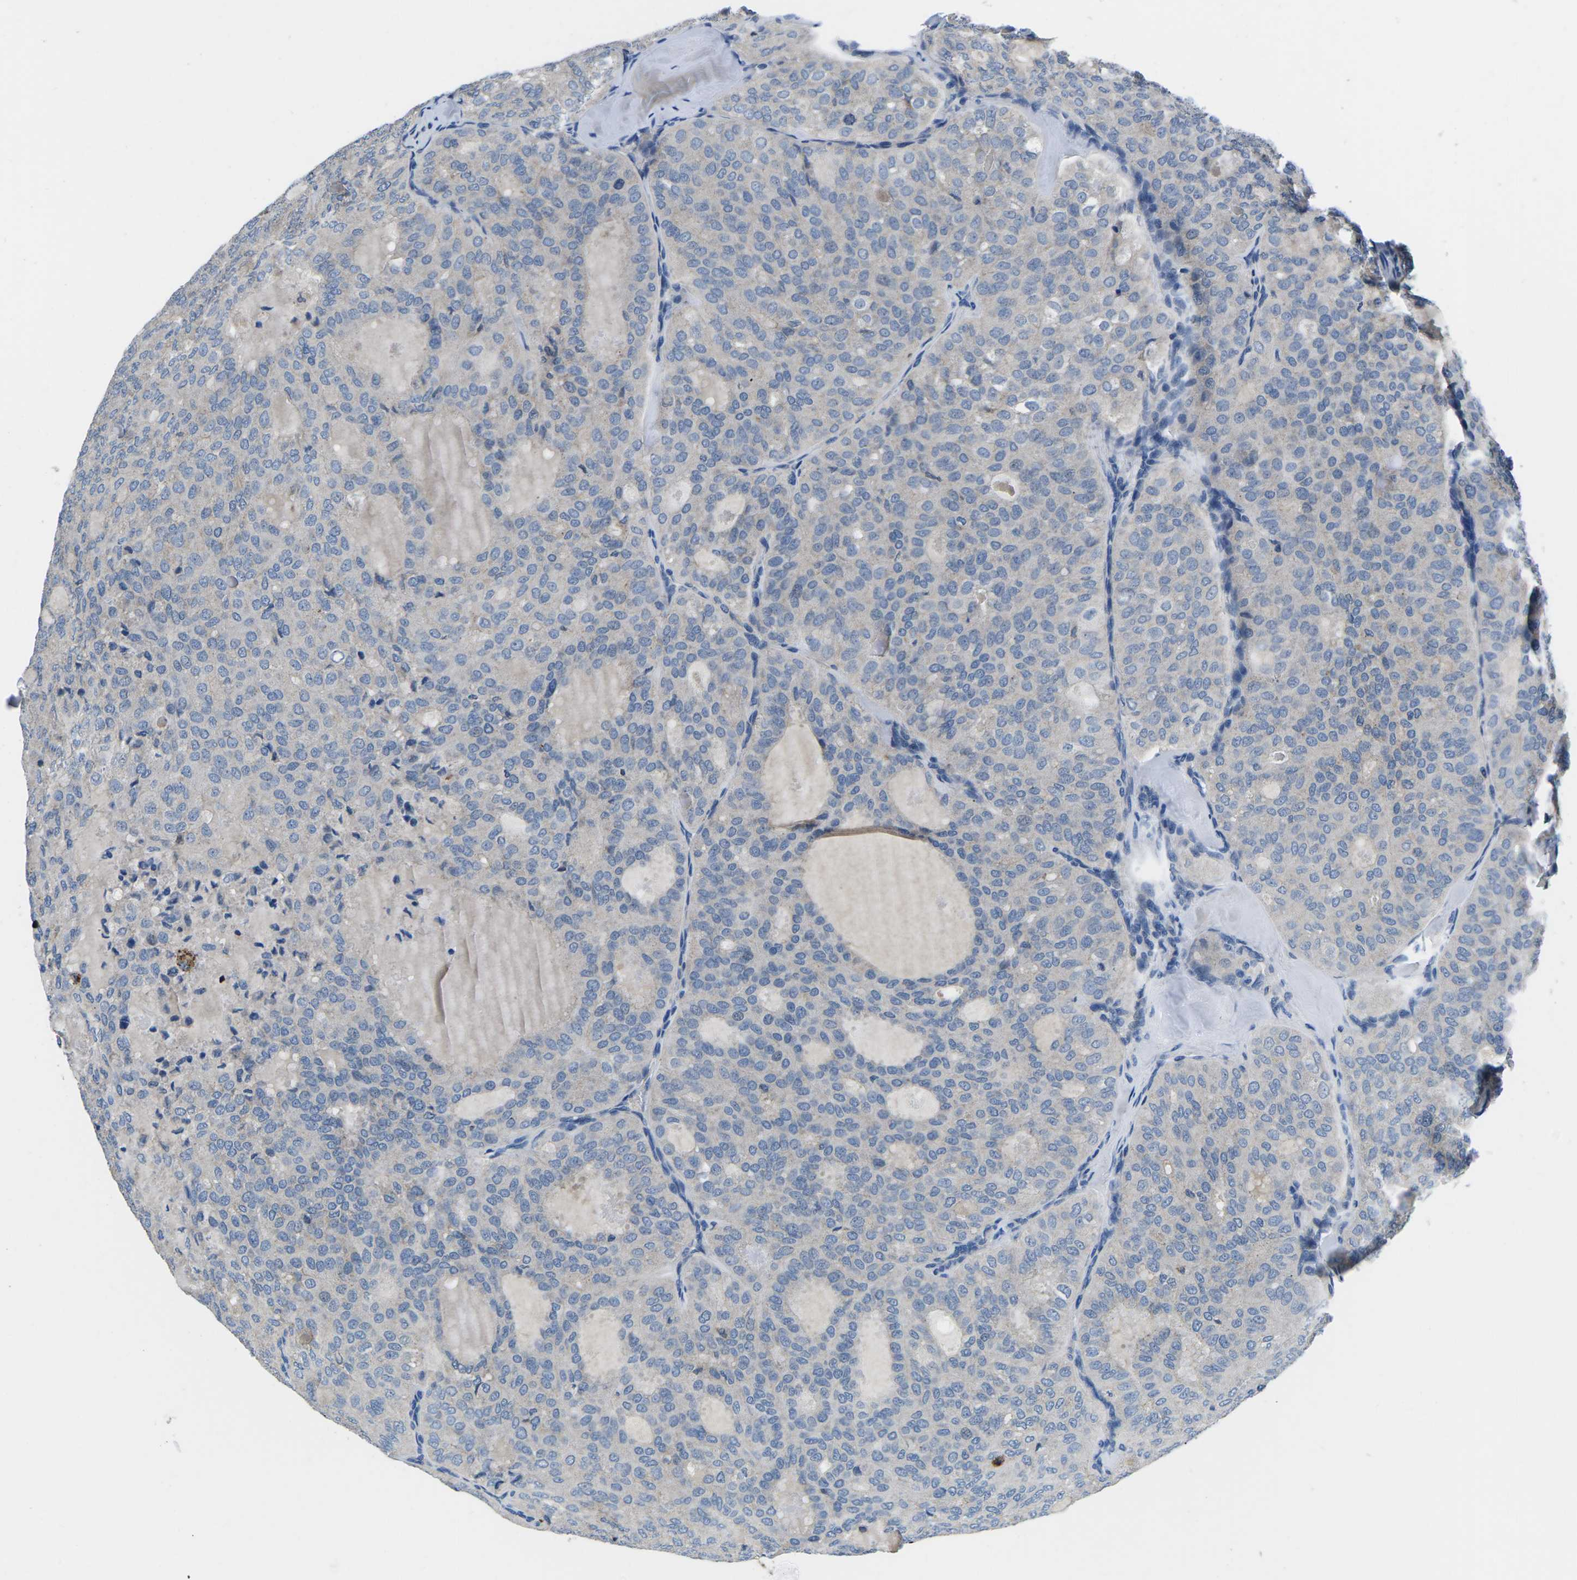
{"staining": {"intensity": "weak", "quantity": "<25%", "location": "cytoplasmic/membranous"}, "tissue": "thyroid cancer", "cell_type": "Tumor cells", "image_type": "cancer", "snomed": [{"axis": "morphology", "description": "Follicular adenoma carcinoma, NOS"}, {"axis": "topography", "description": "Thyroid gland"}], "caption": "Immunohistochemistry micrograph of thyroid follicular adenoma carcinoma stained for a protein (brown), which demonstrates no staining in tumor cells.", "gene": "PDCD6IP", "patient": {"sex": "male", "age": 75}}